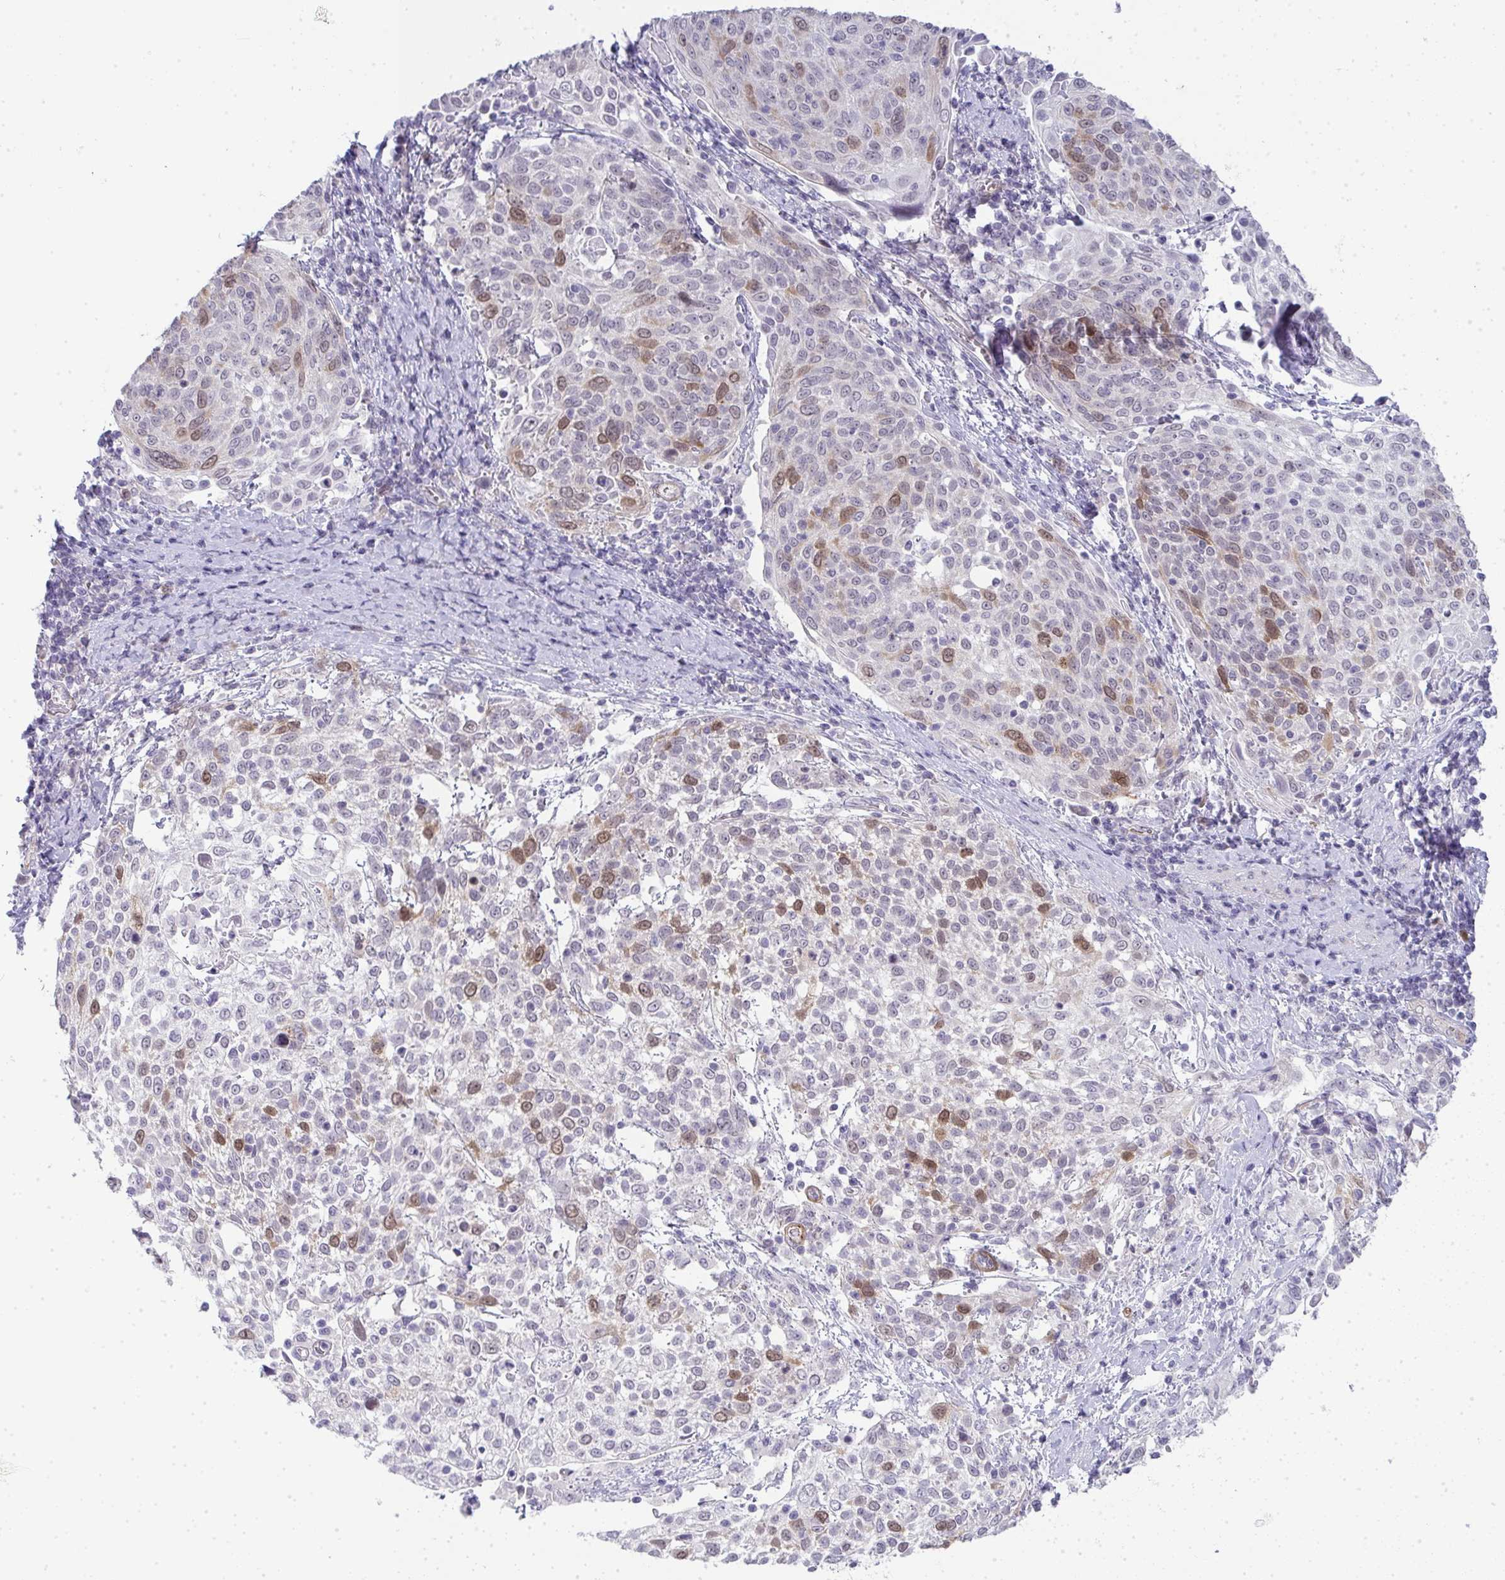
{"staining": {"intensity": "moderate", "quantity": "<25%", "location": "cytoplasmic/membranous,nuclear"}, "tissue": "cervical cancer", "cell_type": "Tumor cells", "image_type": "cancer", "snomed": [{"axis": "morphology", "description": "Squamous cell carcinoma, NOS"}, {"axis": "topography", "description": "Cervix"}], "caption": "Immunohistochemistry (IHC) of cervical squamous cell carcinoma reveals low levels of moderate cytoplasmic/membranous and nuclear staining in about <25% of tumor cells.", "gene": "UBE2S", "patient": {"sex": "female", "age": 61}}